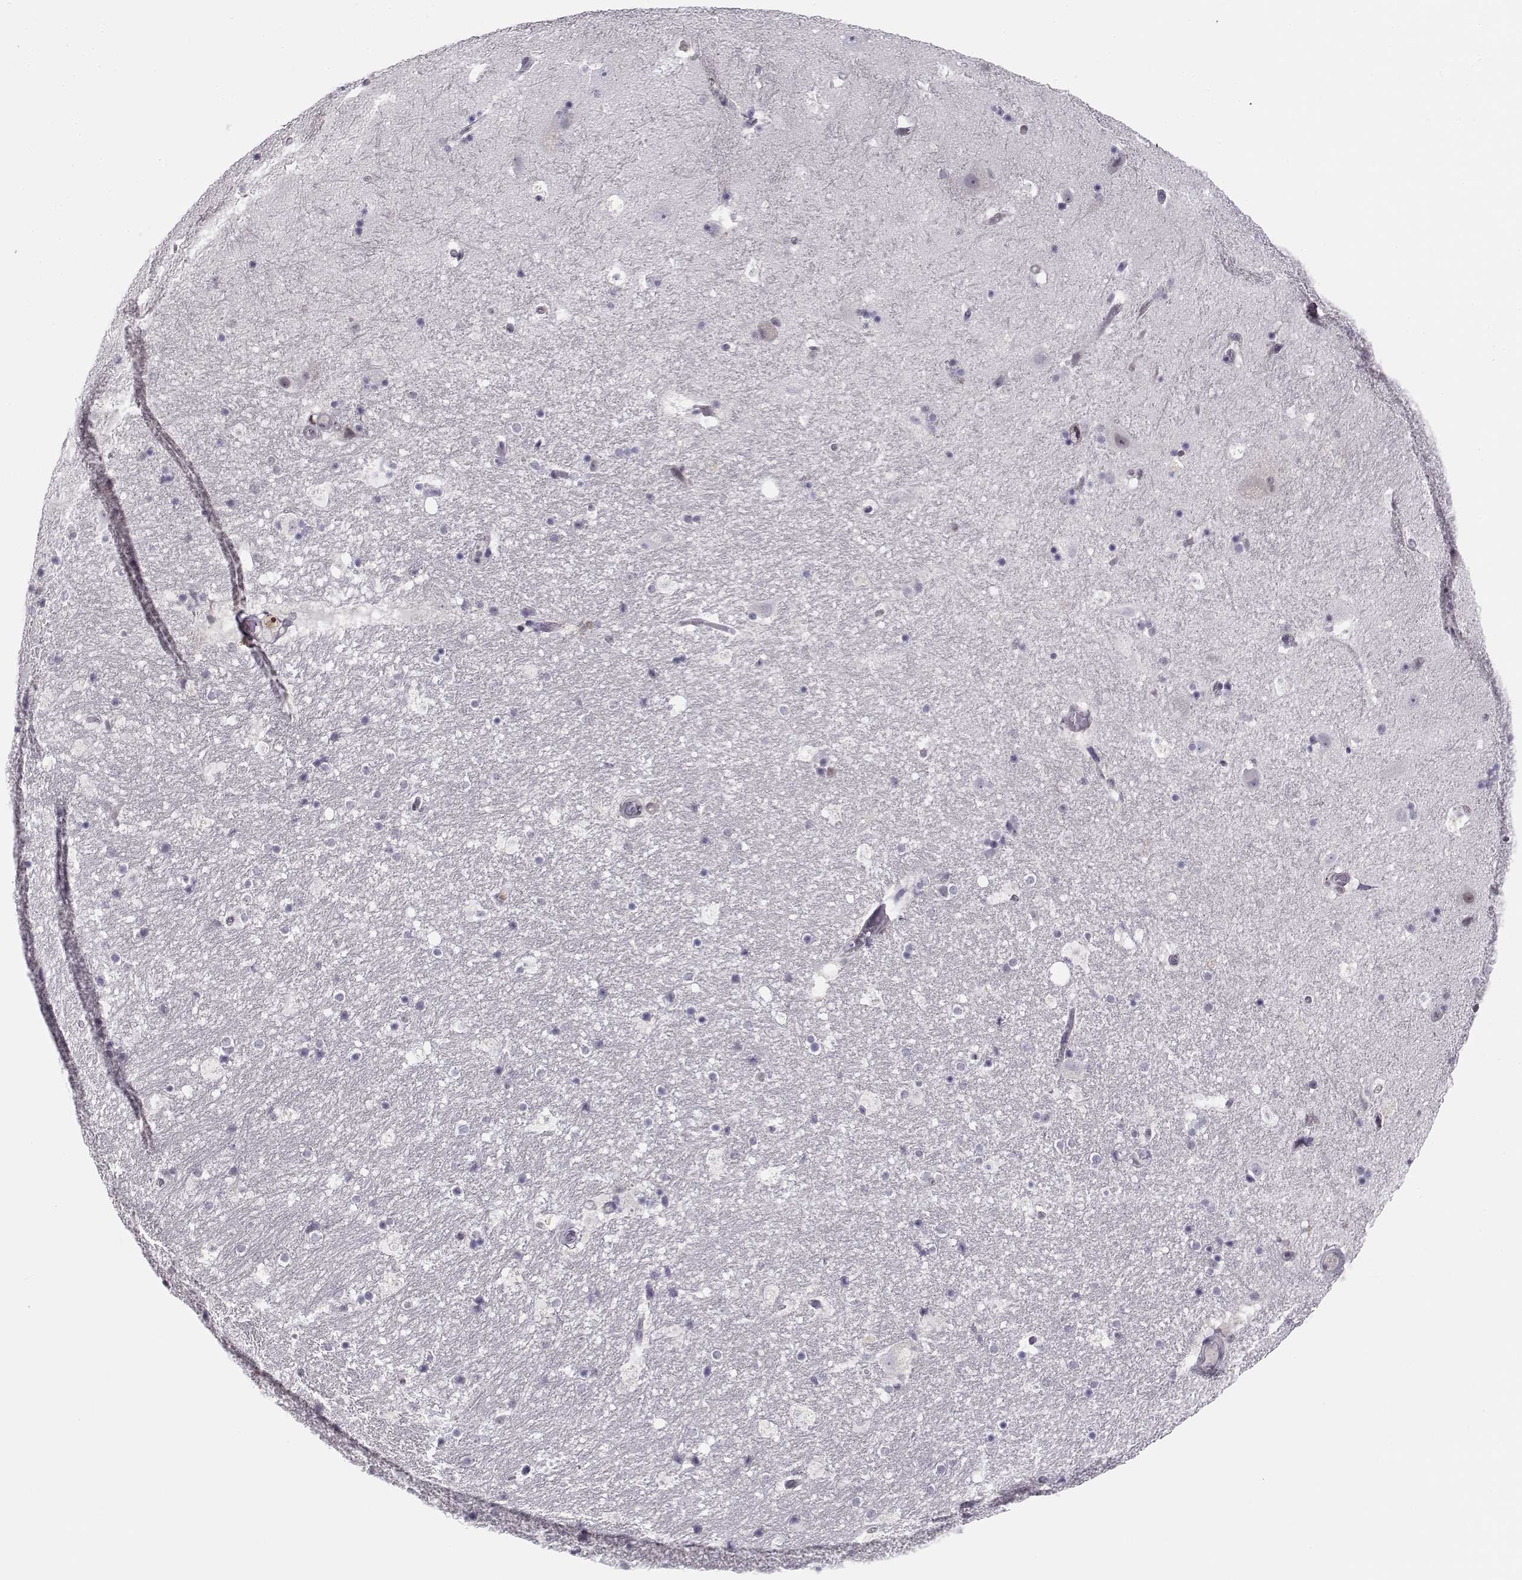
{"staining": {"intensity": "negative", "quantity": "none", "location": "none"}, "tissue": "hippocampus", "cell_type": "Glial cells", "image_type": "normal", "snomed": [{"axis": "morphology", "description": "Normal tissue, NOS"}, {"axis": "topography", "description": "Hippocampus"}], "caption": "Human hippocampus stained for a protein using immunohistochemistry (IHC) demonstrates no expression in glial cells.", "gene": "C16orf86", "patient": {"sex": "male", "age": 51}}